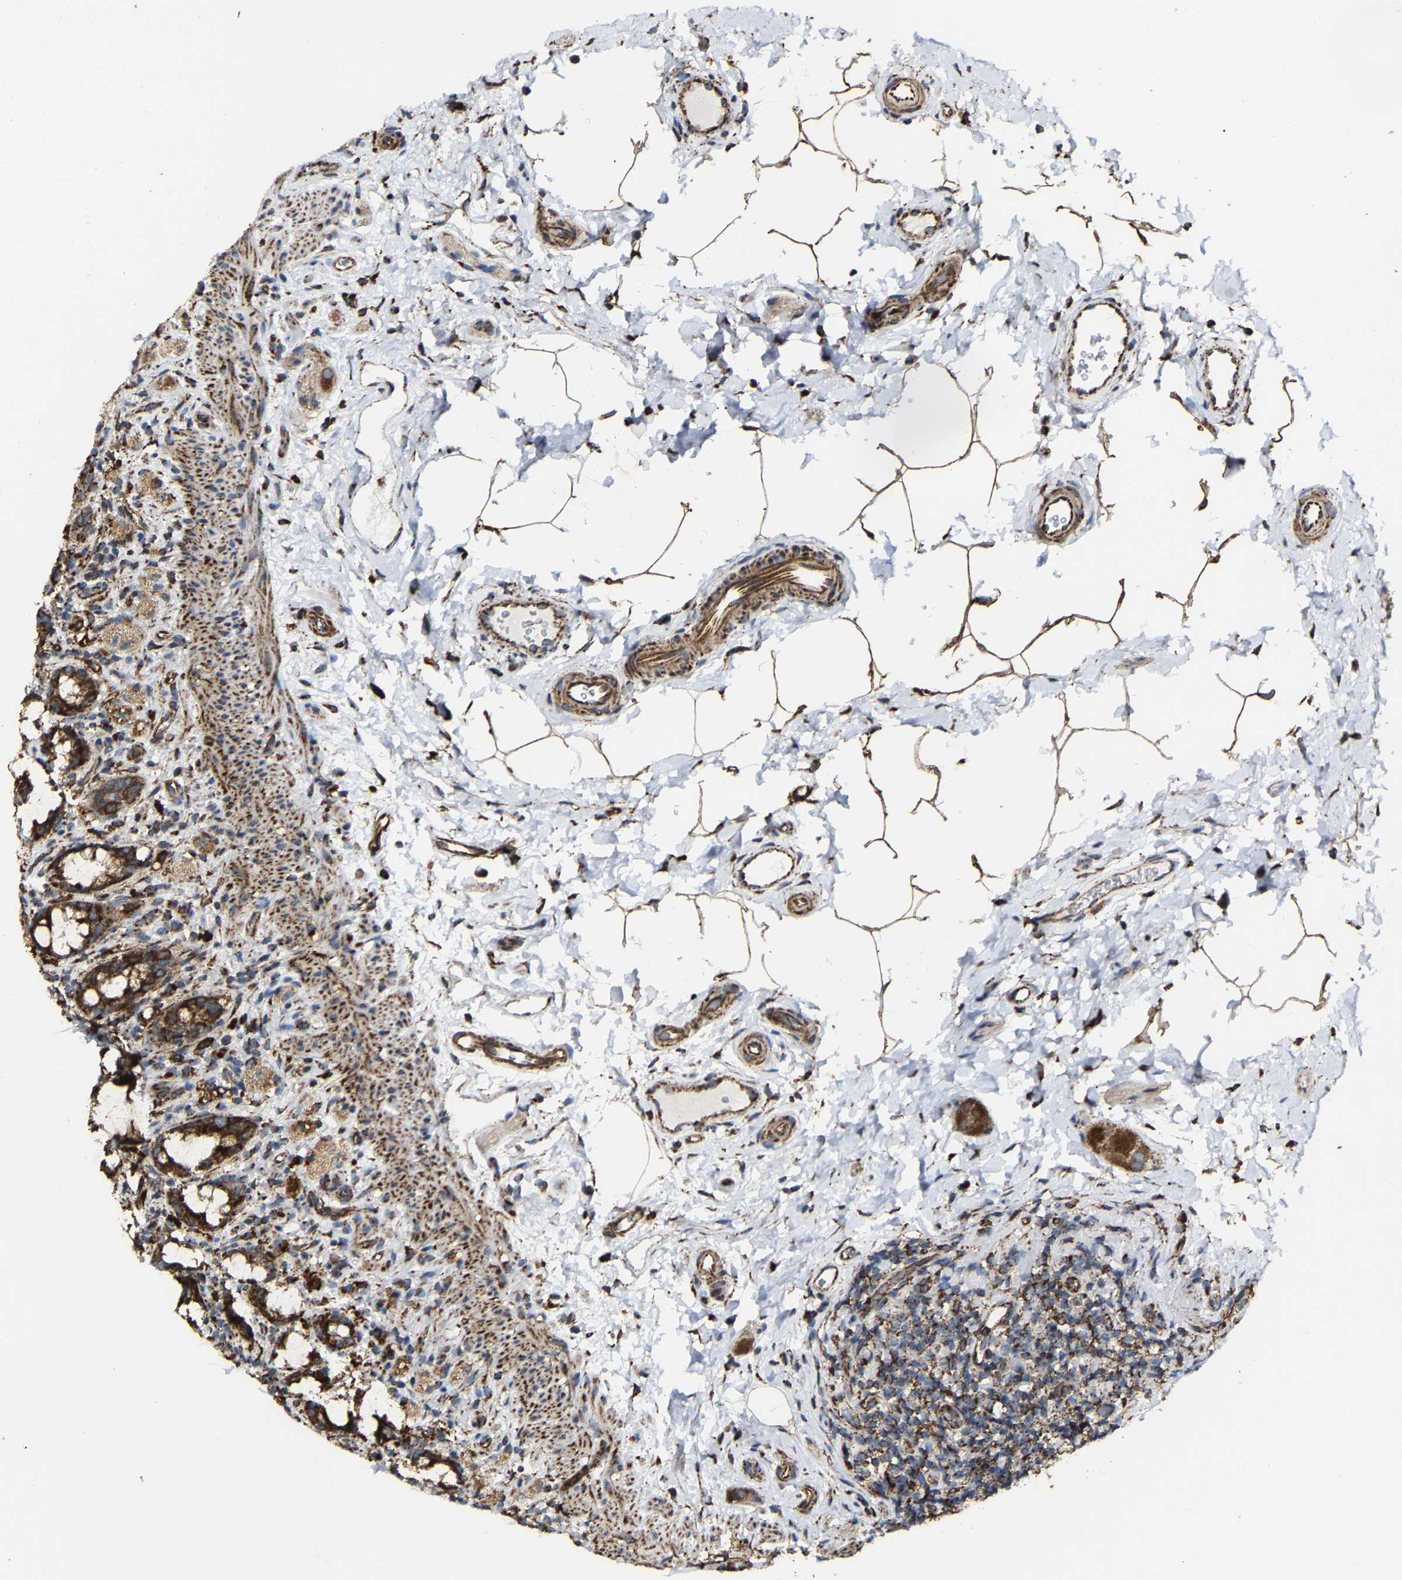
{"staining": {"intensity": "strong", "quantity": ">75%", "location": "cytoplasmic/membranous"}, "tissue": "rectum", "cell_type": "Glandular cells", "image_type": "normal", "snomed": [{"axis": "morphology", "description": "Normal tissue, NOS"}, {"axis": "topography", "description": "Rectum"}], "caption": "Strong cytoplasmic/membranous staining is seen in approximately >75% of glandular cells in unremarkable rectum. (brown staining indicates protein expression, while blue staining denotes nuclei).", "gene": "NDUFV3", "patient": {"sex": "male", "age": 44}}